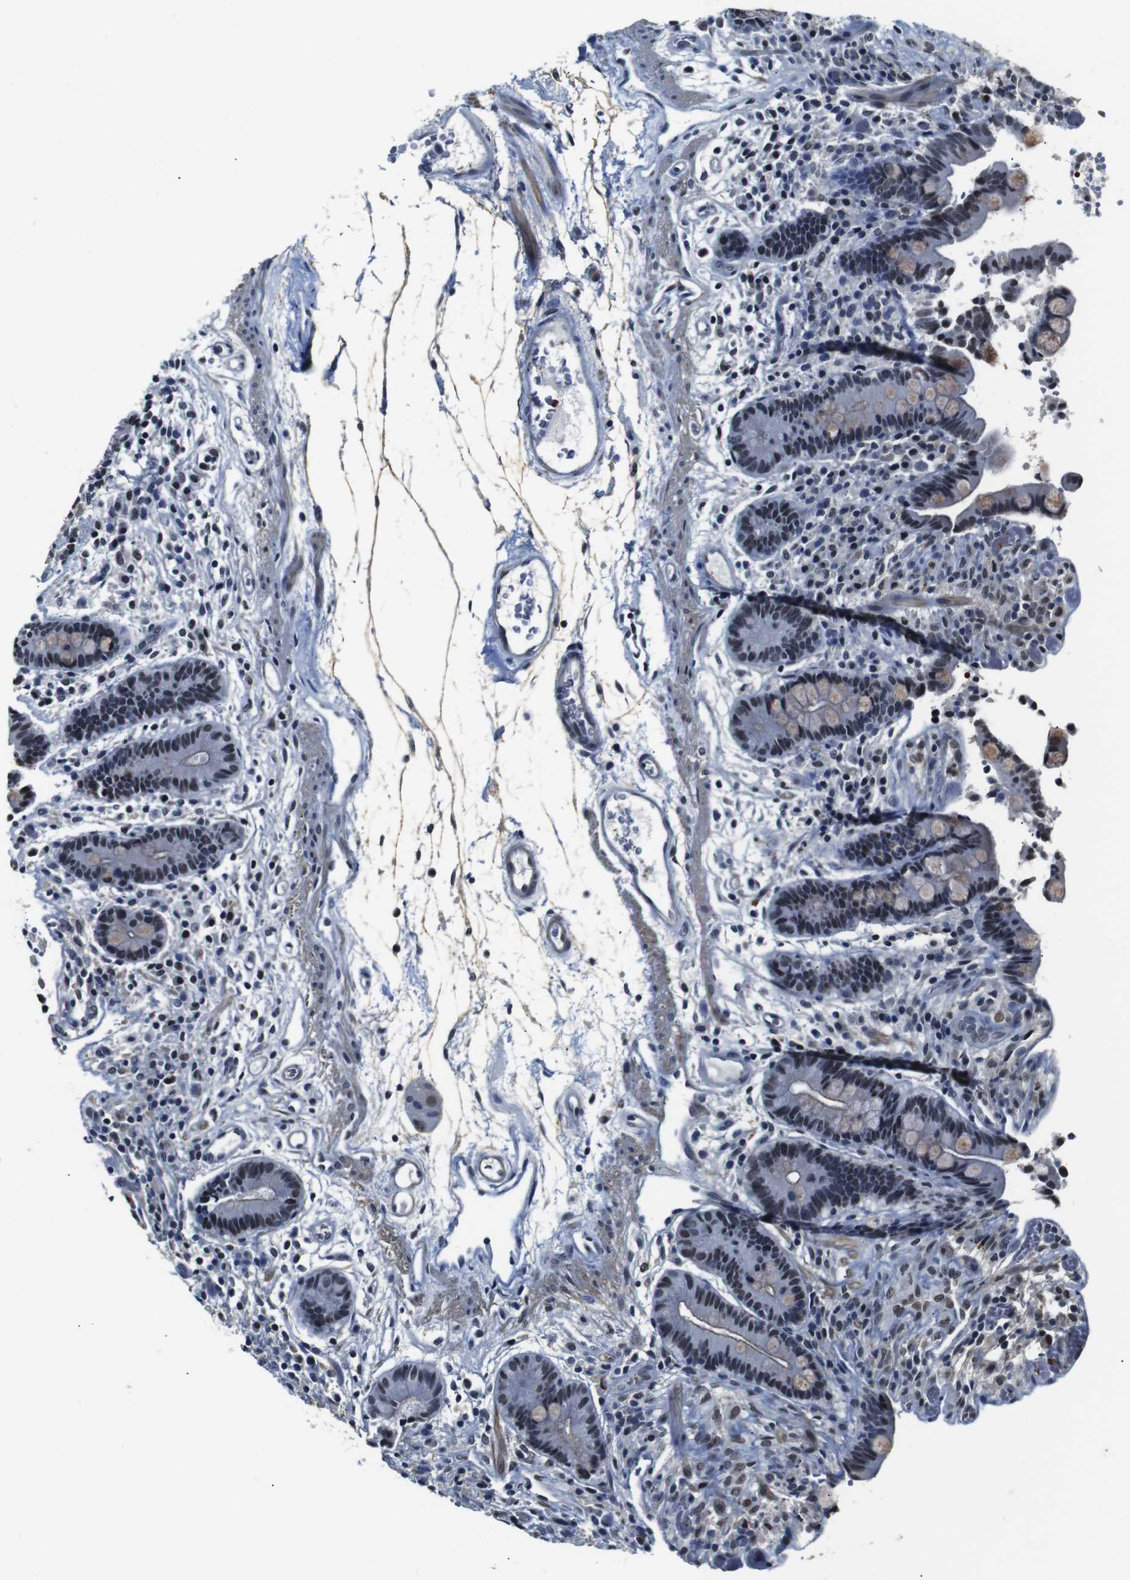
{"staining": {"intensity": "weak", "quantity": "25%-75%", "location": "cytoplasmic/membranous,nuclear"}, "tissue": "colon", "cell_type": "Endothelial cells", "image_type": "normal", "snomed": [{"axis": "morphology", "description": "Normal tissue, NOS"}, {"axis": "topography", "description": "Colon"}], "caption": "Protein staining of unremarkable colon displays weak cytoplasmic/membranous,nuclear positivity in about 25%-75% of endothelial cells. The staining was performed using DAB (3,3'-diaminobenzidine) to visualize the protein expression in brown, while the nuclei were stained in blue with hematoxylin (Magnification: 20x).", "gene": "ILDR2", "patient": {"sex": "male", "age": 73}}